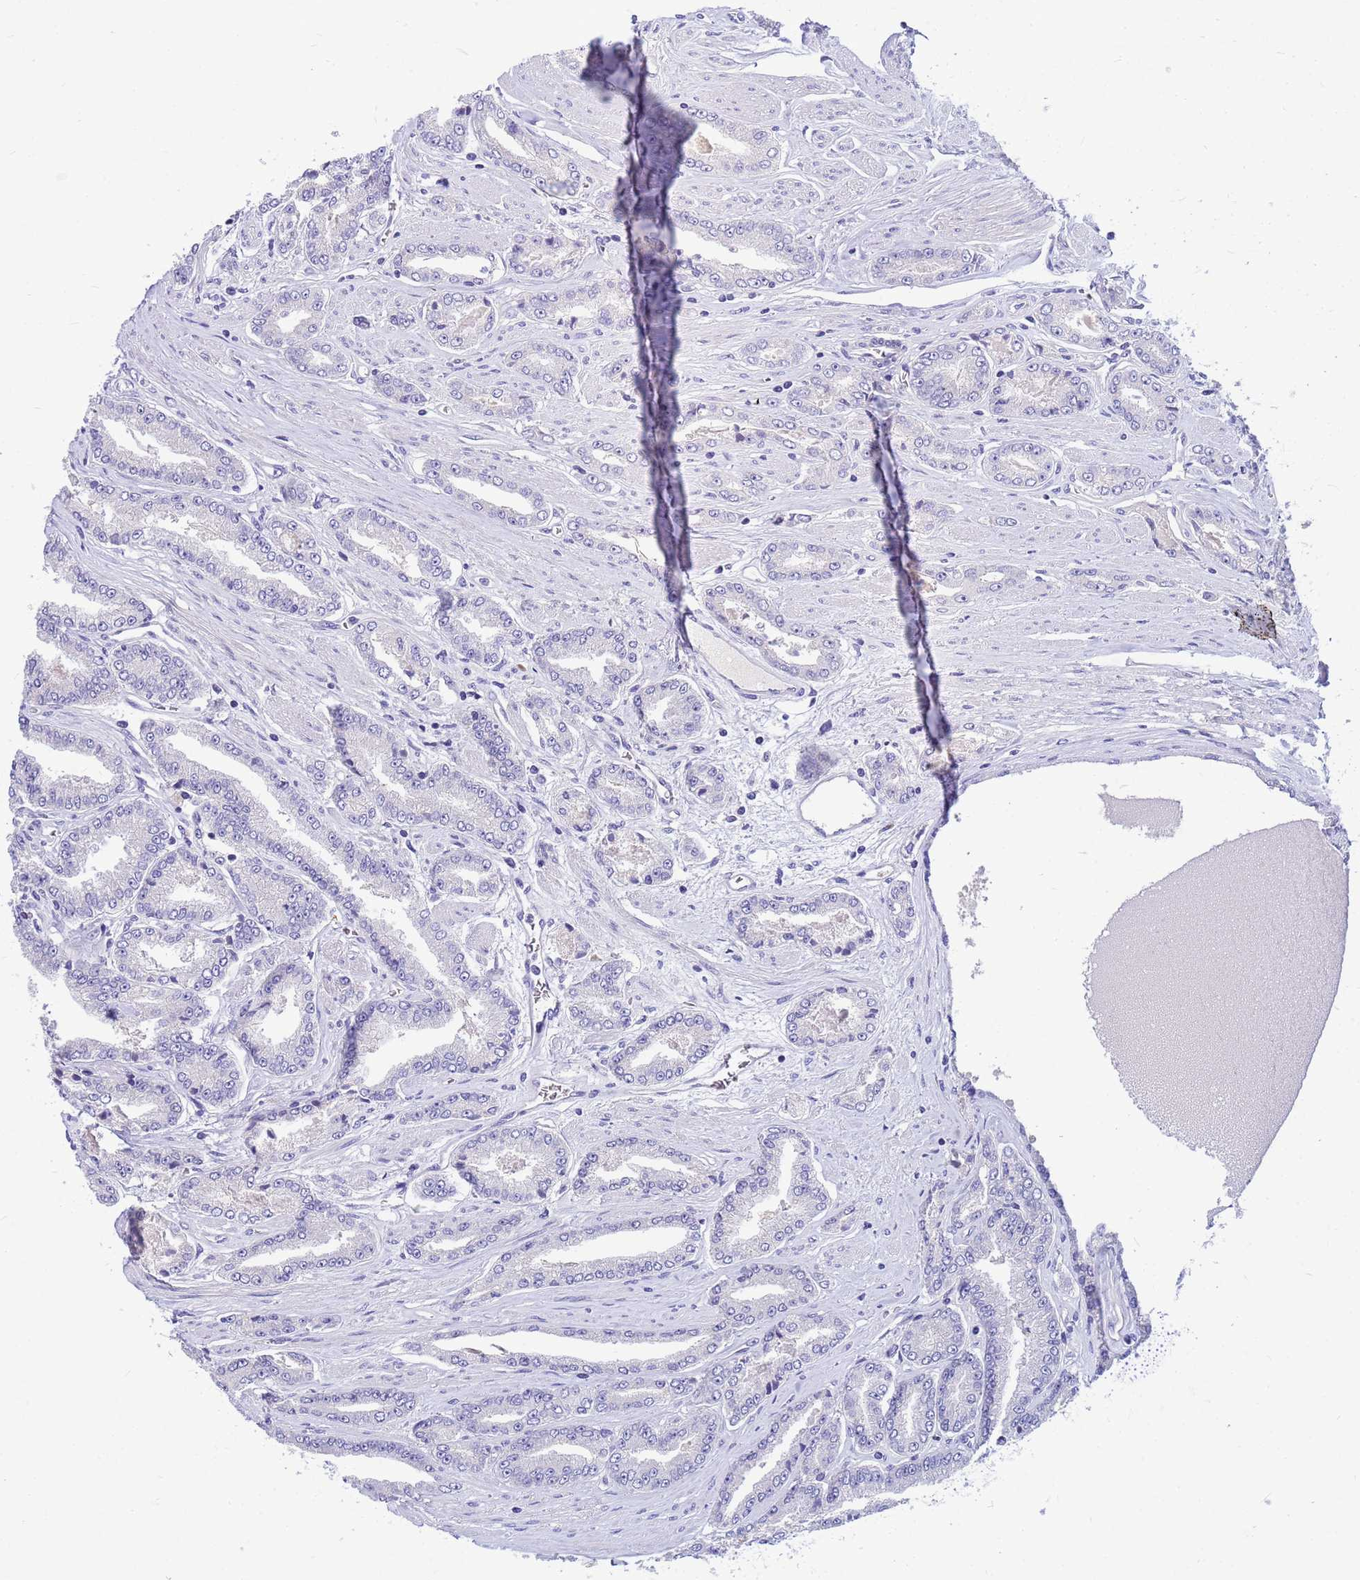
{"staining": {"intensity": "negative", "quantity": "none", "location": "none"}, "tissue": "prostate cancer", "cell_type": "Tumor cells", "image_type": "cancer", "snomed": [{"axis": "morphology", "description": "Adenocarcinoma, High grade"}, {"axis": "topography", "description": "Prostate"}], "caption": "Protein analysis of adenocarcinoma (high-grade) (prostate) reveals no significant positivity in tumor cells.", "gene": "DPRX", "patient": {"sex": "male", "age": 74}}